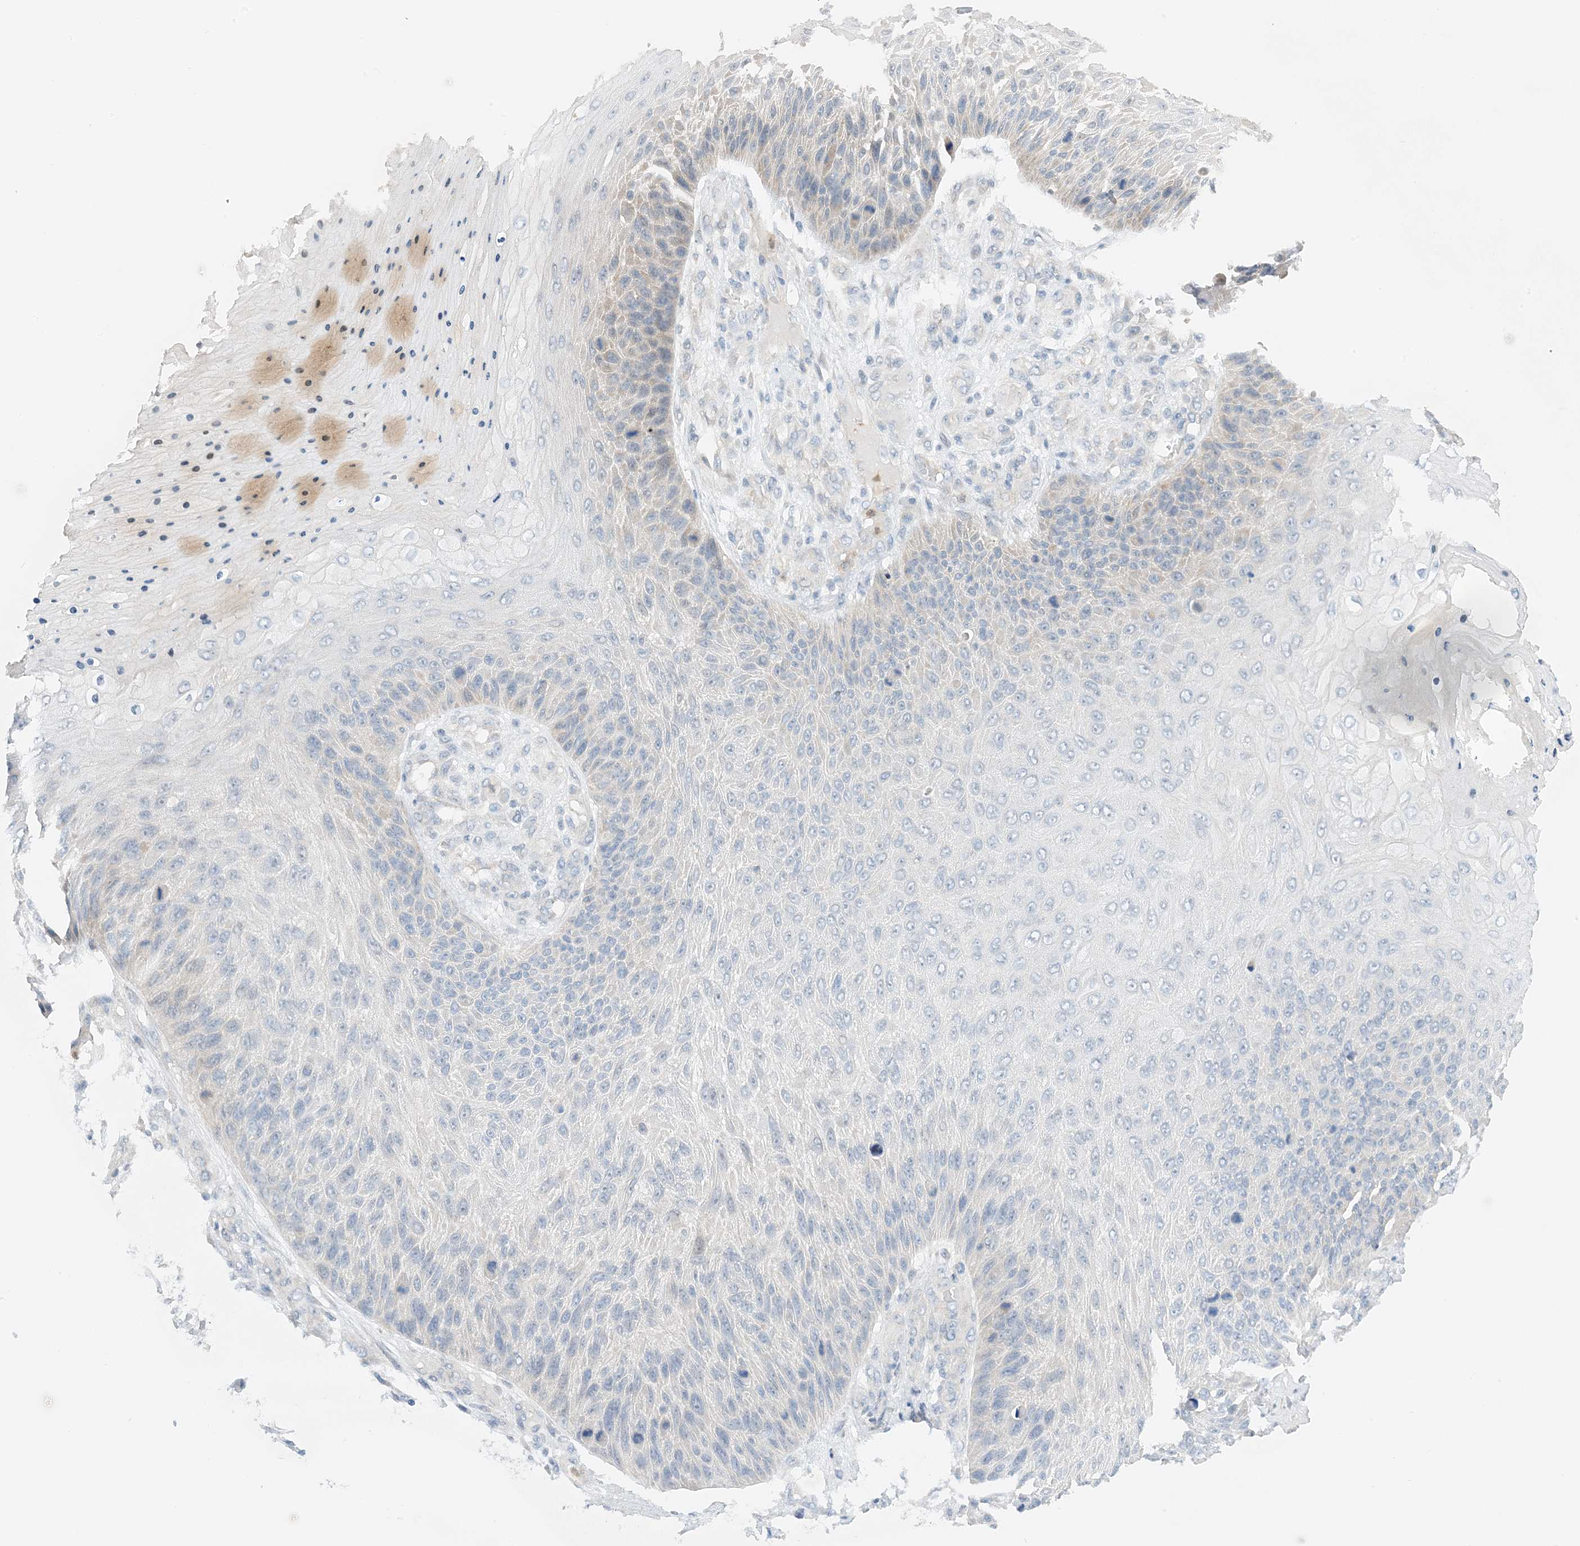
{"staining": {"intensity": "negative", "quantity": "none", "location": "none"}, "tissue": "skin cancer", "cell_type": "Tumor cells", "image_type": "cancer", "snomed": [{"axis": "morphology", "description": "Squamous cell carcinoma, NOS"}, {"axis": "topography", "description": "Skin"}], "caption": "Tumor cells are negative for protein expression in human skin cancer.", "gene": "KIFBP", "patient": {"sex": "female", "age": 88}}